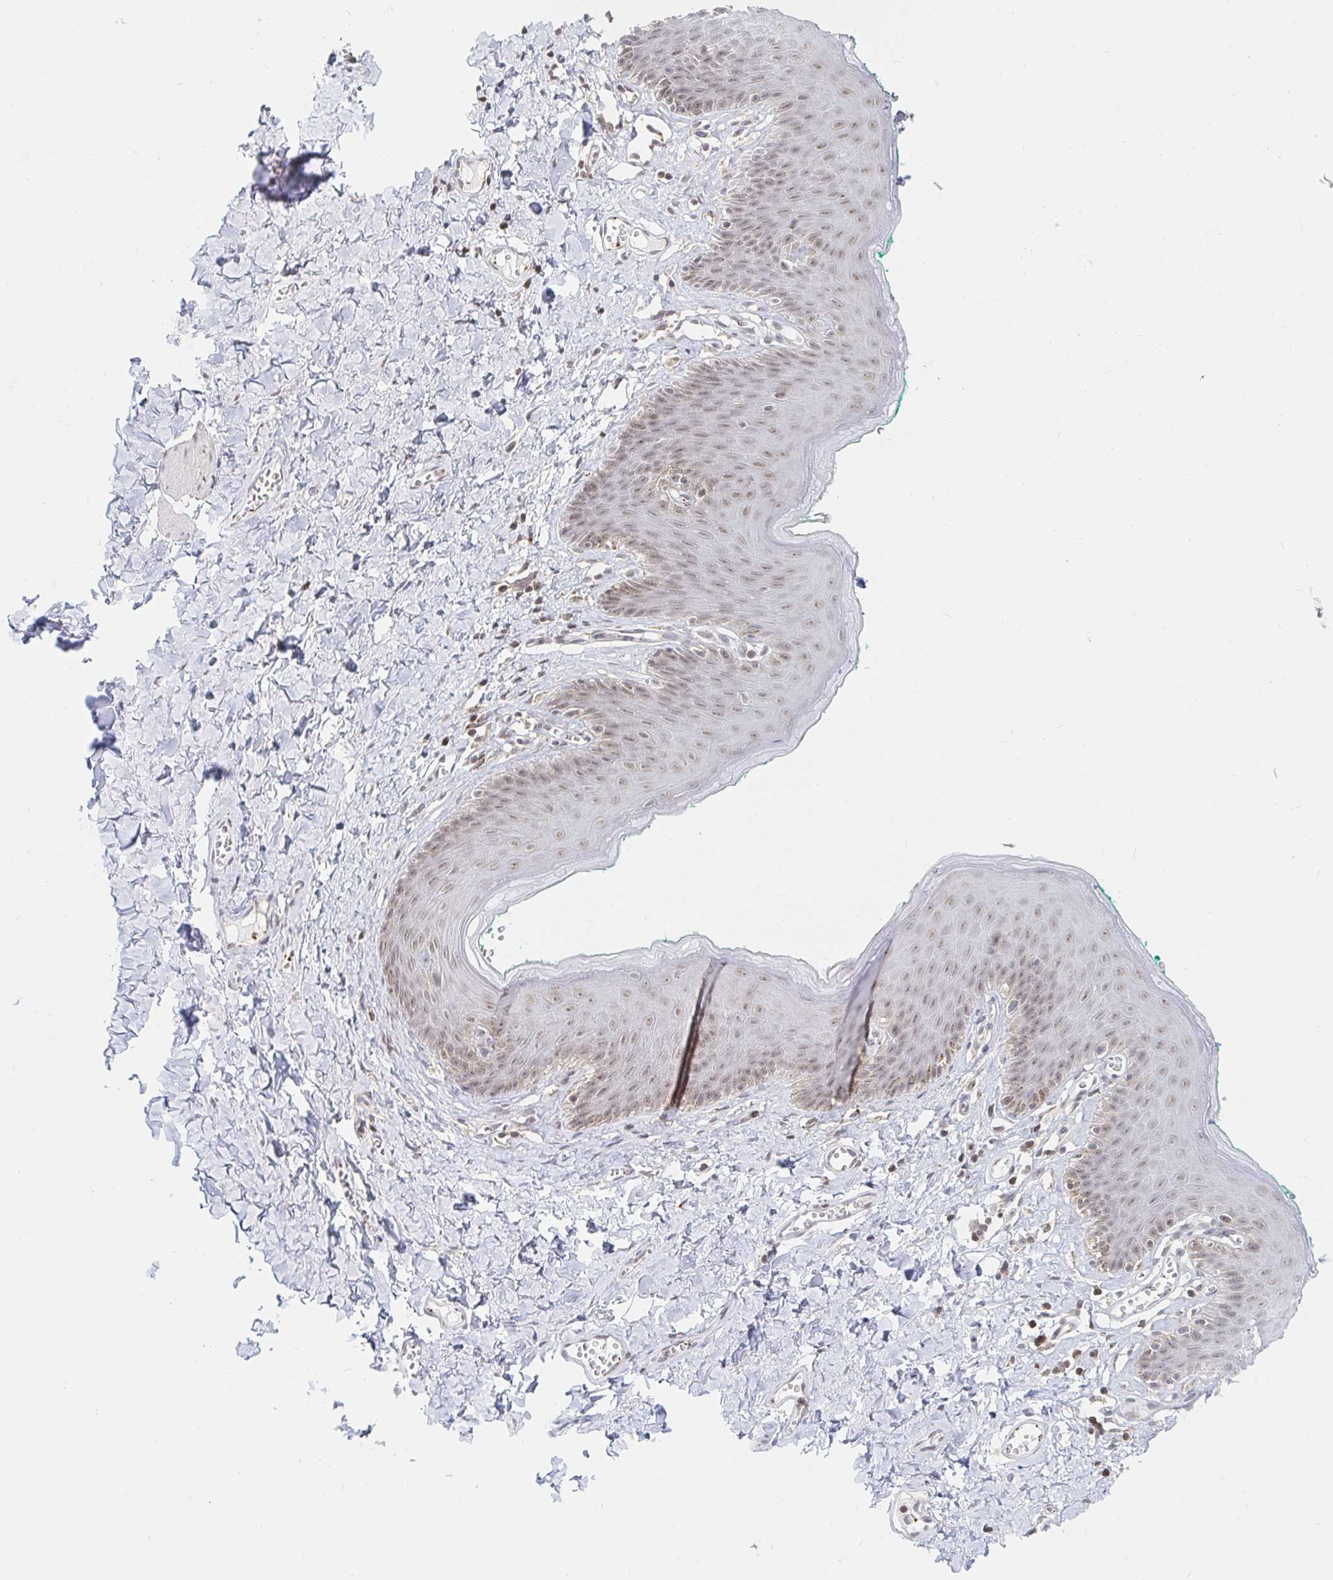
{"staining": {"intensity": "weak", "quantity": ">75%", "location": "nuclear"}, "tissue": "skin", "cell_type": "Epidermal cells", "image_type": "normal", "snomed": [{"axis": "morphology", "description": "Normal tissue, NOS"}, {"axis": "topography", "description": "Vulva"}, {"axis": "topography", "description": "Peripheral nerve tissue"}], "caption": "IHC photomicrograph of unremarkable skin stained for a protein (brown), which demonstrates low levels of weak nuclear staining in approximately >75% of epidermal cells.", "gene": "CHD2", "patient": {"sex": "female", "age": 66}}